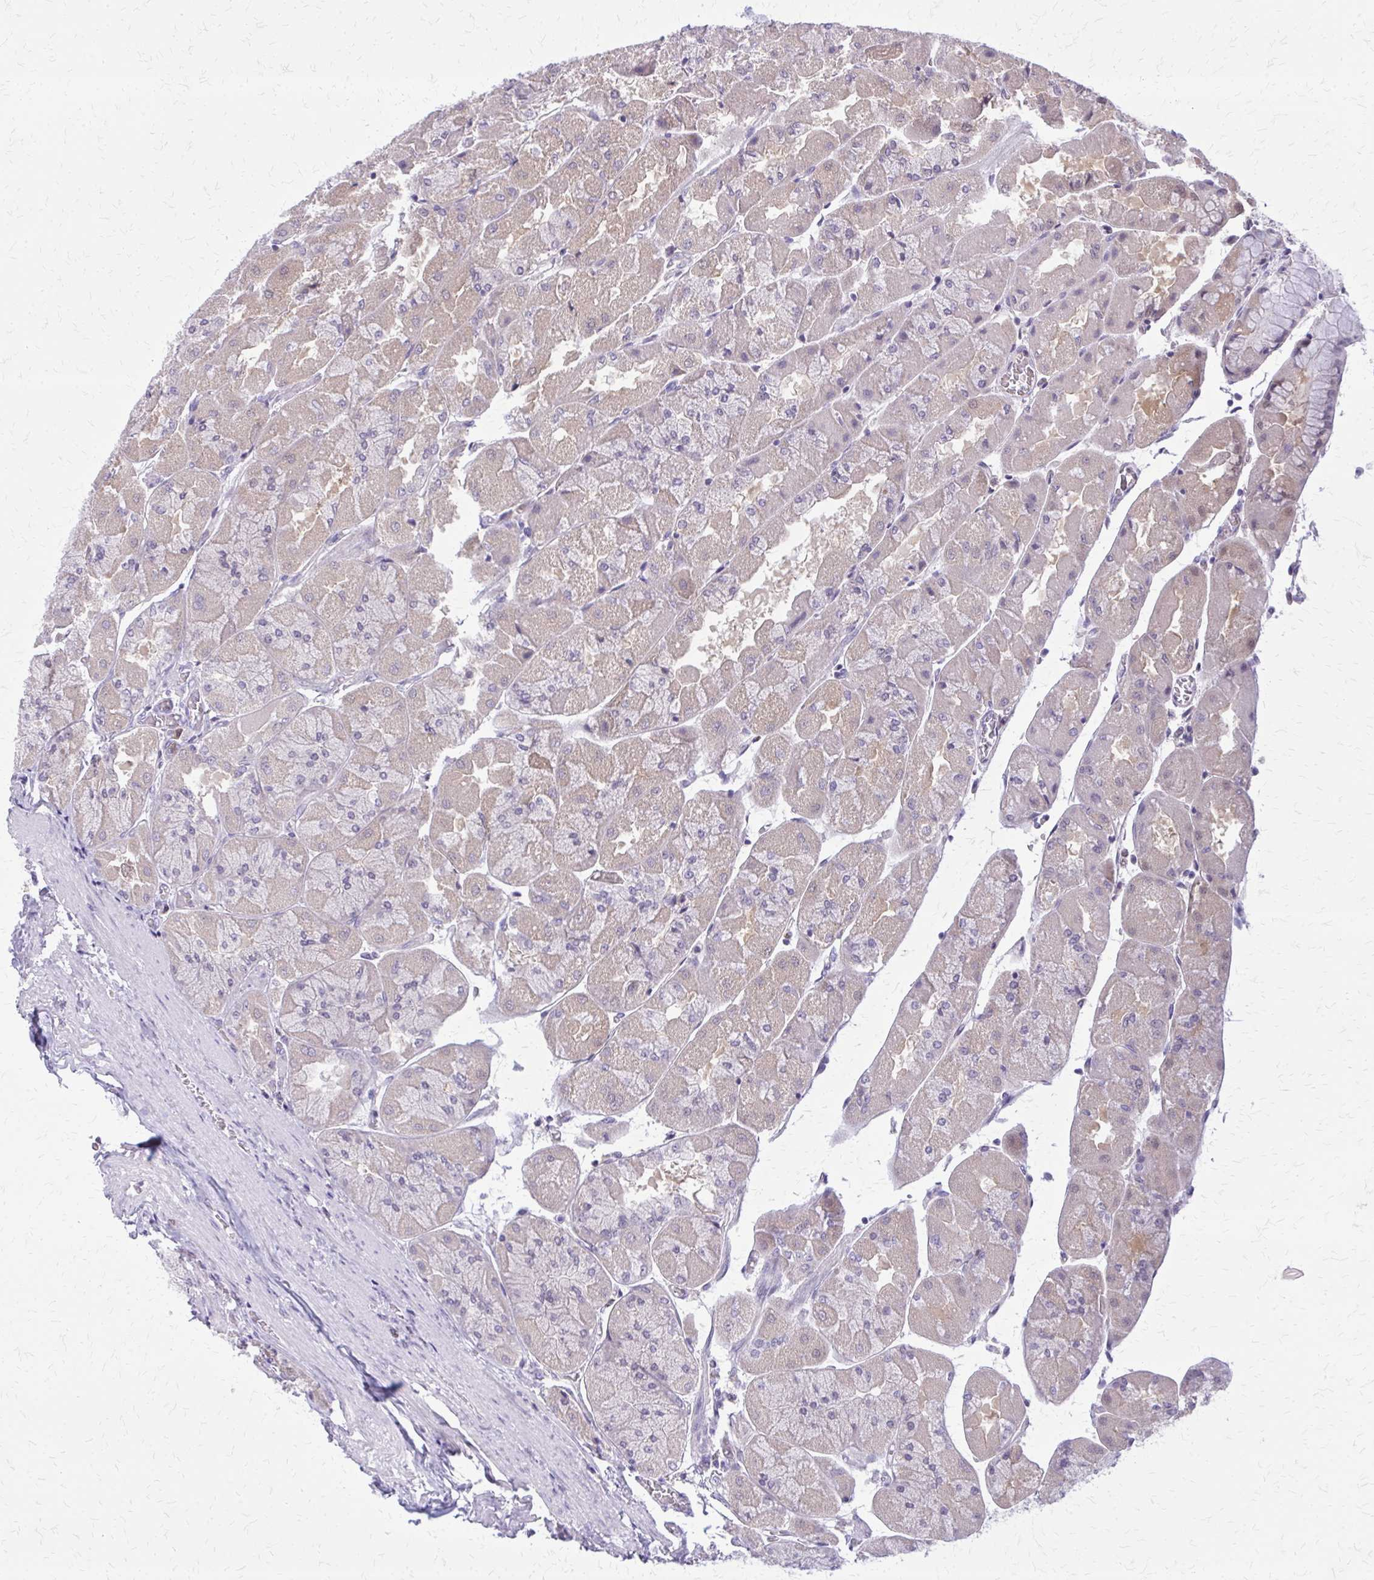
{"staining": {"intensity": "weak", "quantity": "<25%", "location": "cytoplasmic/membranous"}, "tissue": "stomach", "cell_type": "Glandular cells", "image_type": "normal", "snomed": [{"axis": "morphology", "description": "Normal tissue, NOS"}, {"axis": "topography", "description": "Stomach"}], "caption": "This is an immunohistochemistry histopathology image of benign human stomach. There is no staining in glandular cells.", "gene": "GLRX", "patient": {"sex": "female", "age": 61}}